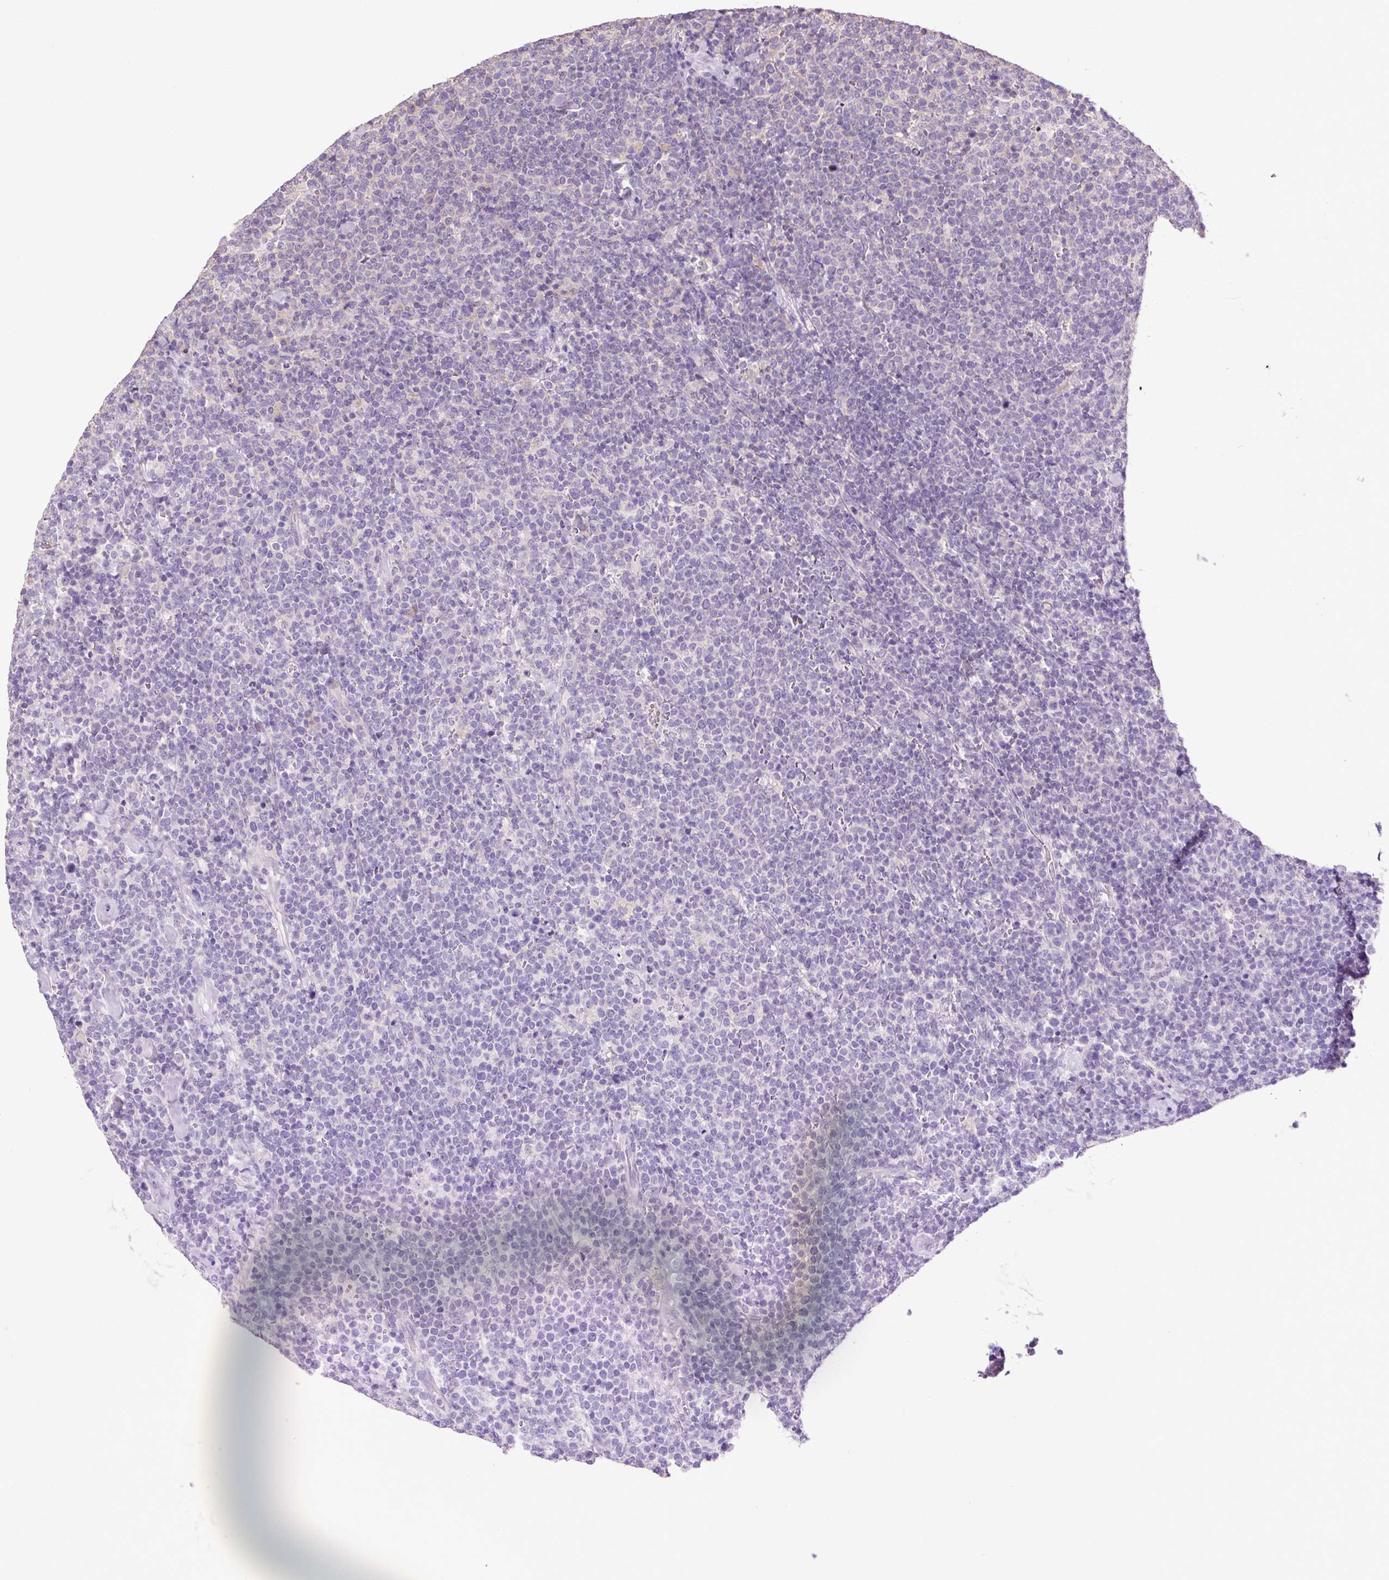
{"staining": {"intensity": "negative", "quantity": "none", "location": "none"}, "tissue": "lymphoma", "cell_type": "Tumor cells", "image_type": "cancer", "snomed": [{"axis": "morphology", "description": "Malignant lymphoma, non-Hodgkin's type, High grade"}, {"axis": "topography", "description": "Lymph node"}], "caption": "Malignant lymphoma, non-Hodgkin's type (high-grade) was stained to show a protein in brown. There is no significant expression in tumor cells.", "gene": "PDIA2", "patient": {"sex": "male", "age": 61}}